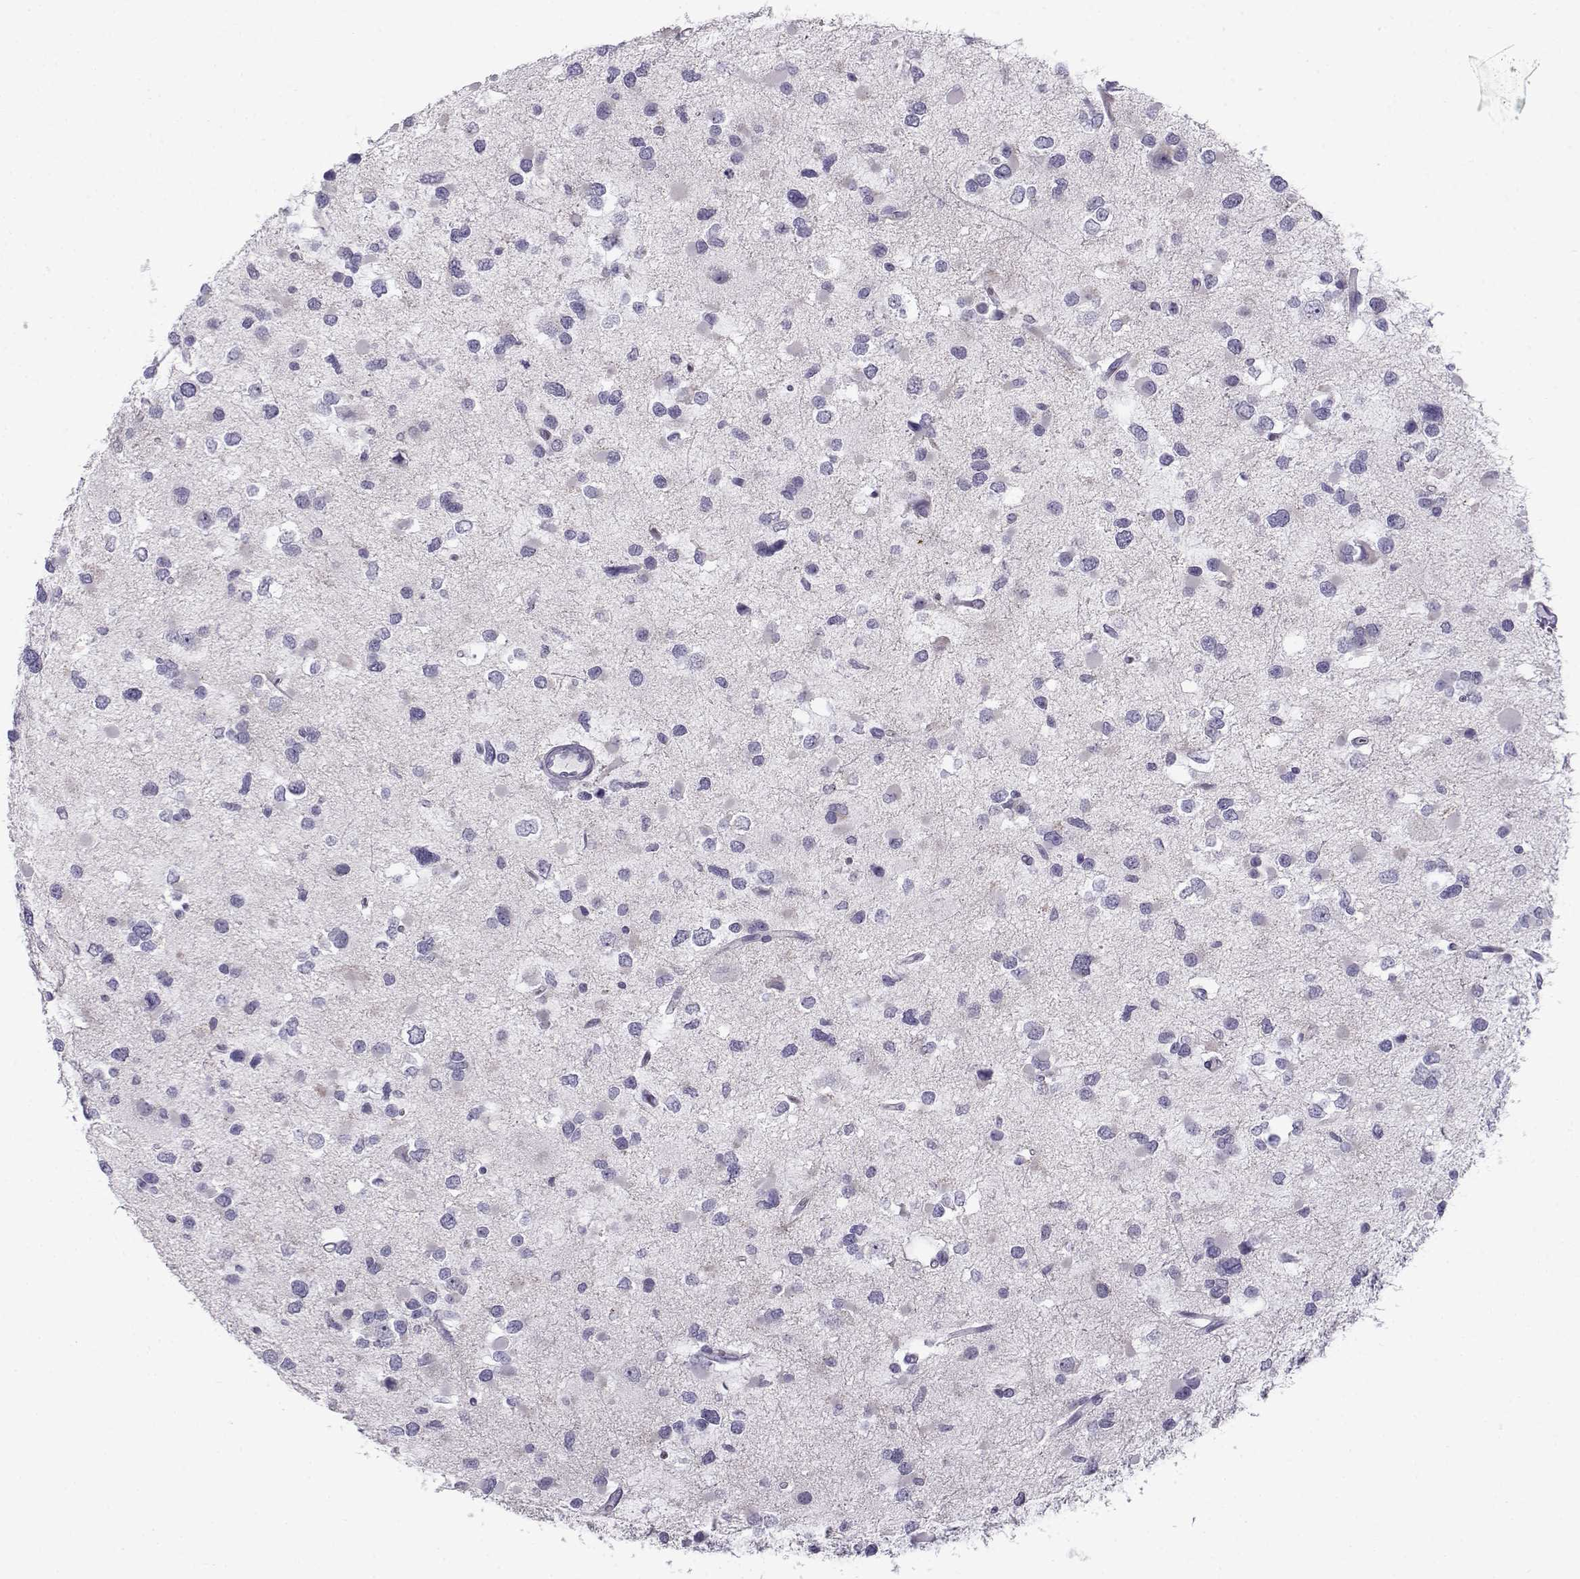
{"staining": {"intensity": "negative", "quantity": "none", "location": "none"}, "tissue": "glioma", "cell_type": "Tumor cells", "image_type": "cancer", "snomed": [{"axis": "morphology", "description": "Glioma, malignant, Low grade"}, {"axis": "topography", "description": "Brain"}], "caption": "An IHC photomicrograph of glioma is shown. There is no staining in tumor cells of glioma.", "gene": "FAM166A", "patient": {"sex": "female", "age": 32}}